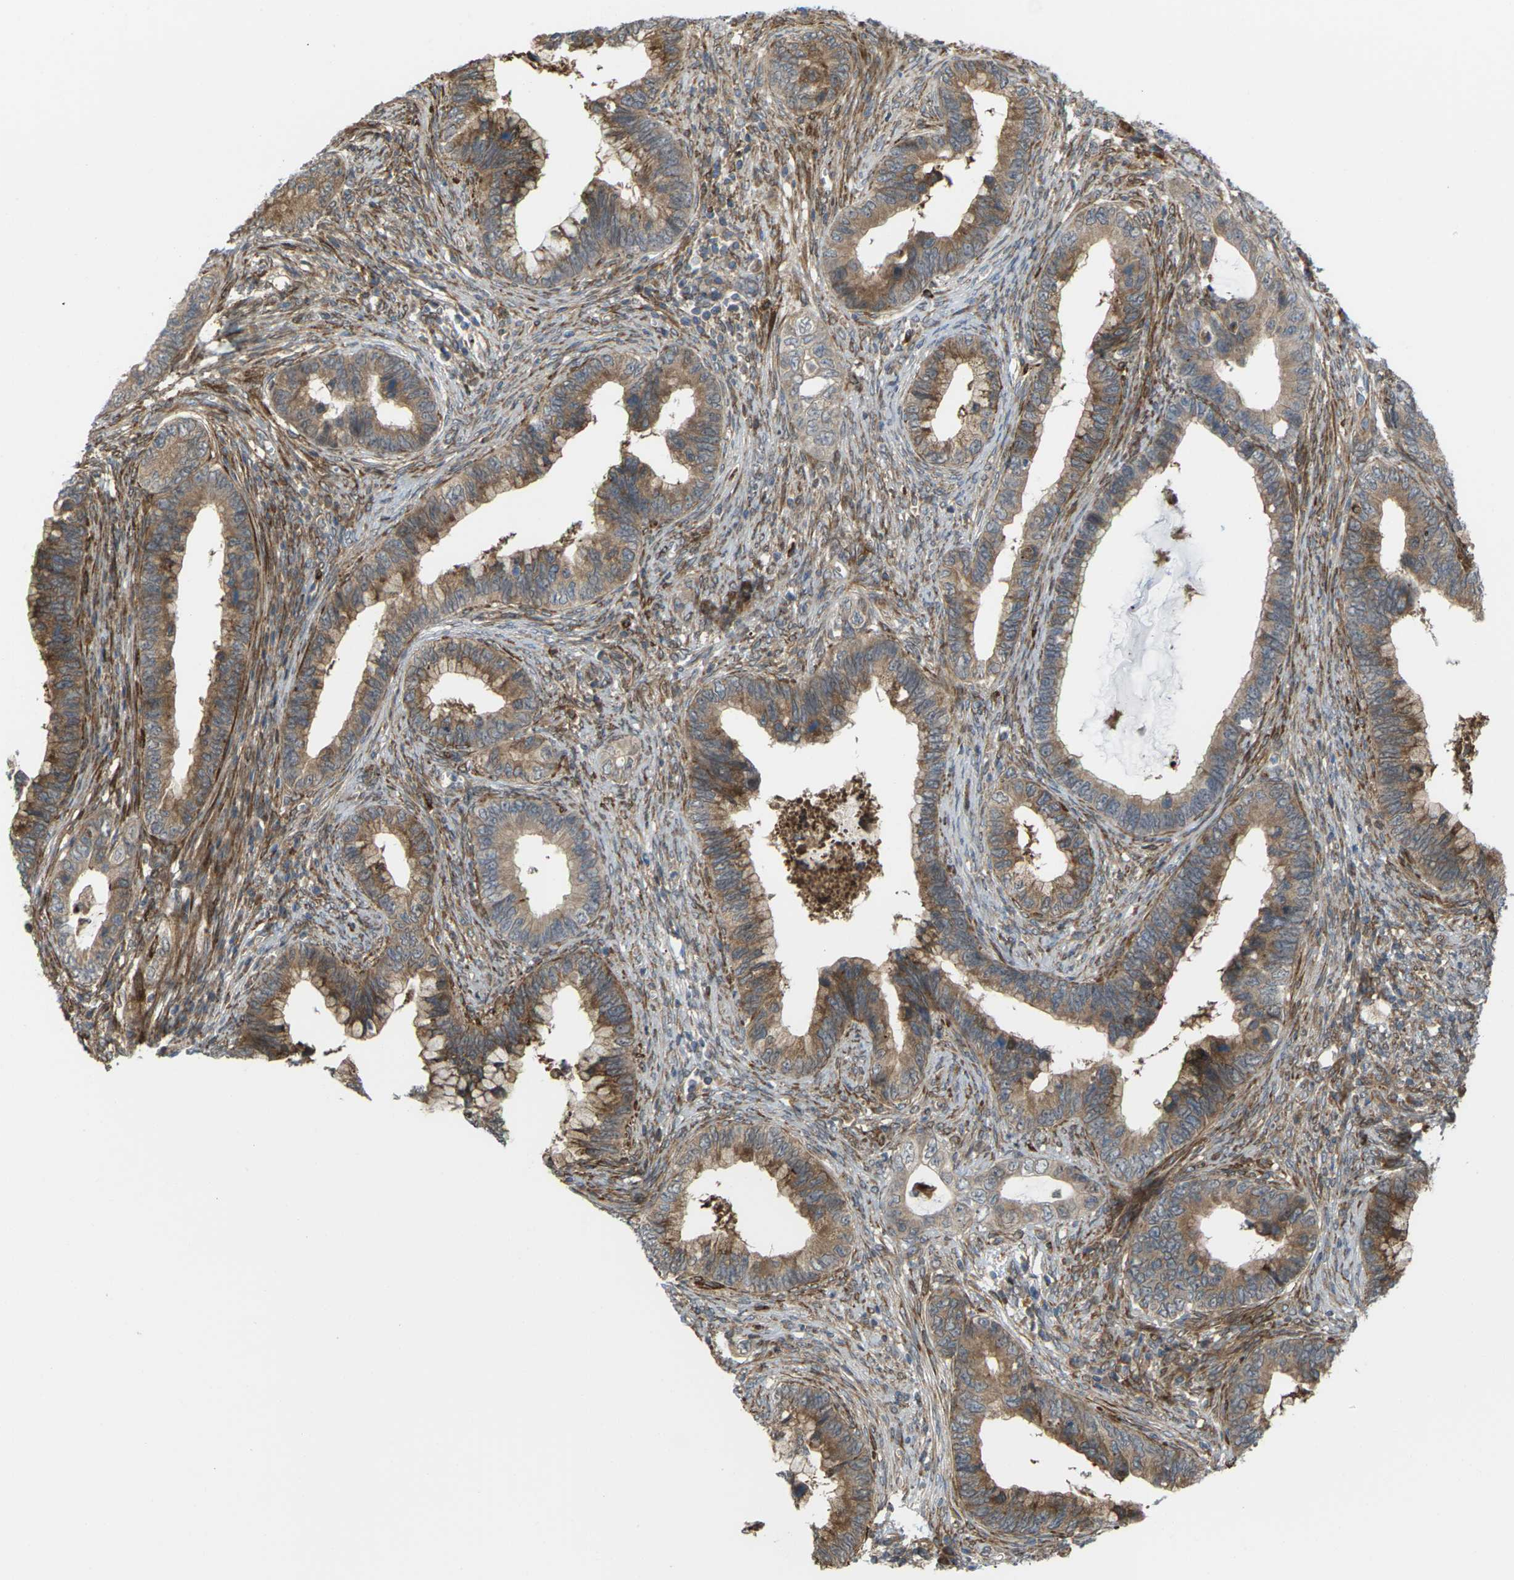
{"staining": {"intensity": "moderate", "quantity": ">75%", "location": "cytoplasmic/membranous"}, "tissue": "cervical cancer", "cell_type": "Tumor cells", "image_type": "cancer", "snomed": [{"axis": "morphology", "description": "Adenocarcinoma, NOS"}, {"axis": "topography", "description": "Cervix"}], "caption": "Protein expression analysis of cervical cancer (adenocarcinoma) exhibits moderate cytoplasmic/membranous staining in about >75% of tumor cells.", "gene": "ROBO1", "patient": {"sex": "female", "age": 44}}